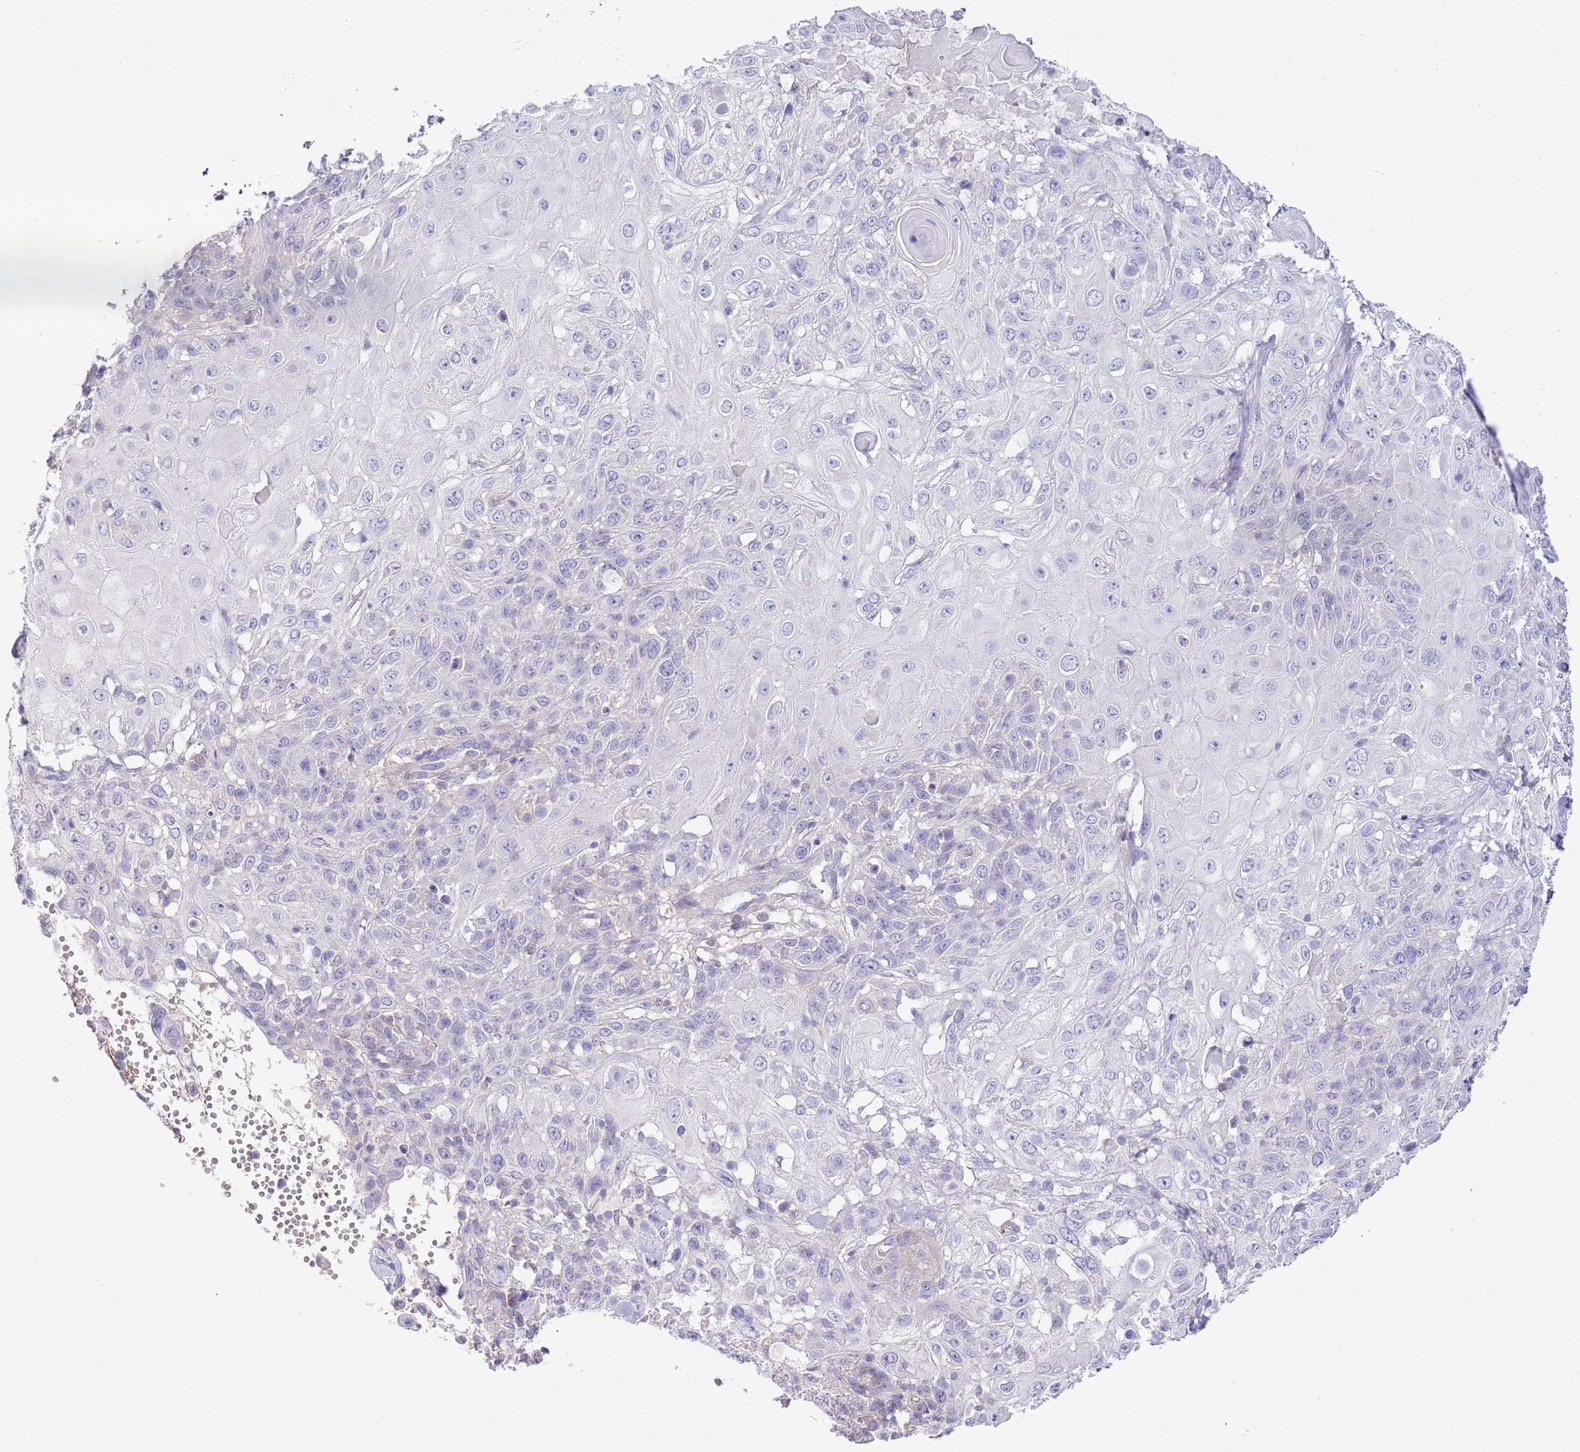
{"staining": {"intensity": "negative", "quantity": "none", "location": "none"}, "tissue": "skin cancer", "cell_type": "Tumor cells", "image_type": "cancer", "snomed": [{"axis": "morphology", "description": "Normal tissue, NOS"}, {"axis": "morphology", "description": "Squamous cell carcinoma, NOS"}, {"axis": "topography", "description": "Skin"}, {"axis": "topography", "description": "Cartilage tissue"}], "caption": "The image exhibits no staining of tumor cells in skin squamous cell carcinoma. (IHC, brightfield microscopy, high magnification).", "gene": "PRR32", "patient": {"sex": "female", "age": 79}}